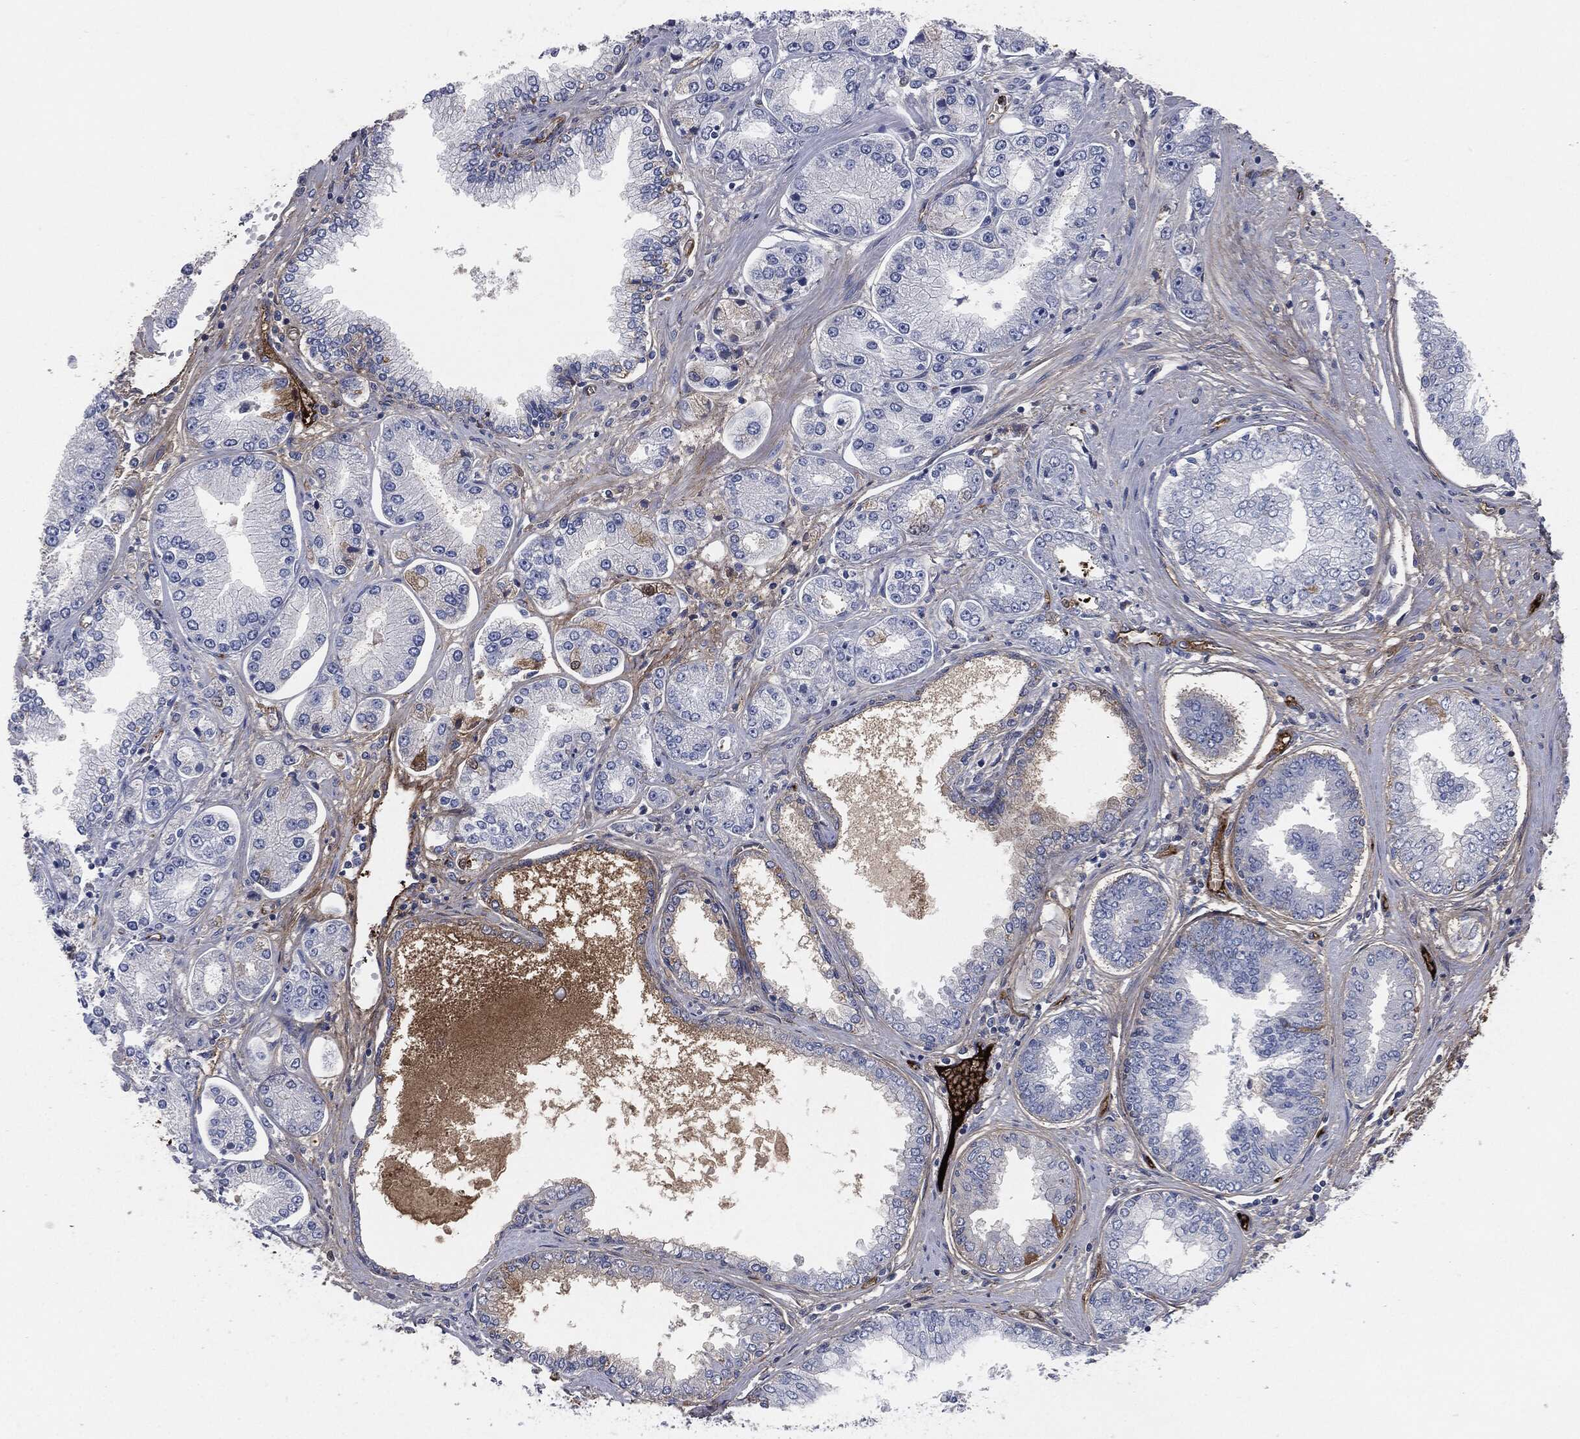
{"staining": {"intensity": "negative", "quantity": "none", "location": "none"}, "tissue": "prostate cancer", "cell_type": "Tumor cells", "image_type": "cancer", "snomed": [{"axis": "morphology", "description": "Adenocarcinoma, Low grade"}, {"axis": "topography", "description": "Prostate"}], "caption": "High magnification brightfield microscopy of adenocarcinoma (low-grade) (prostate) stained with DAB (3,3'-diaminobenzidine) (brown) and counterstained with hematoxylin (blue): tumor cells show no significant positivity.", "gene": "APOB", "patient": {"sex": "male", "age": 72}}